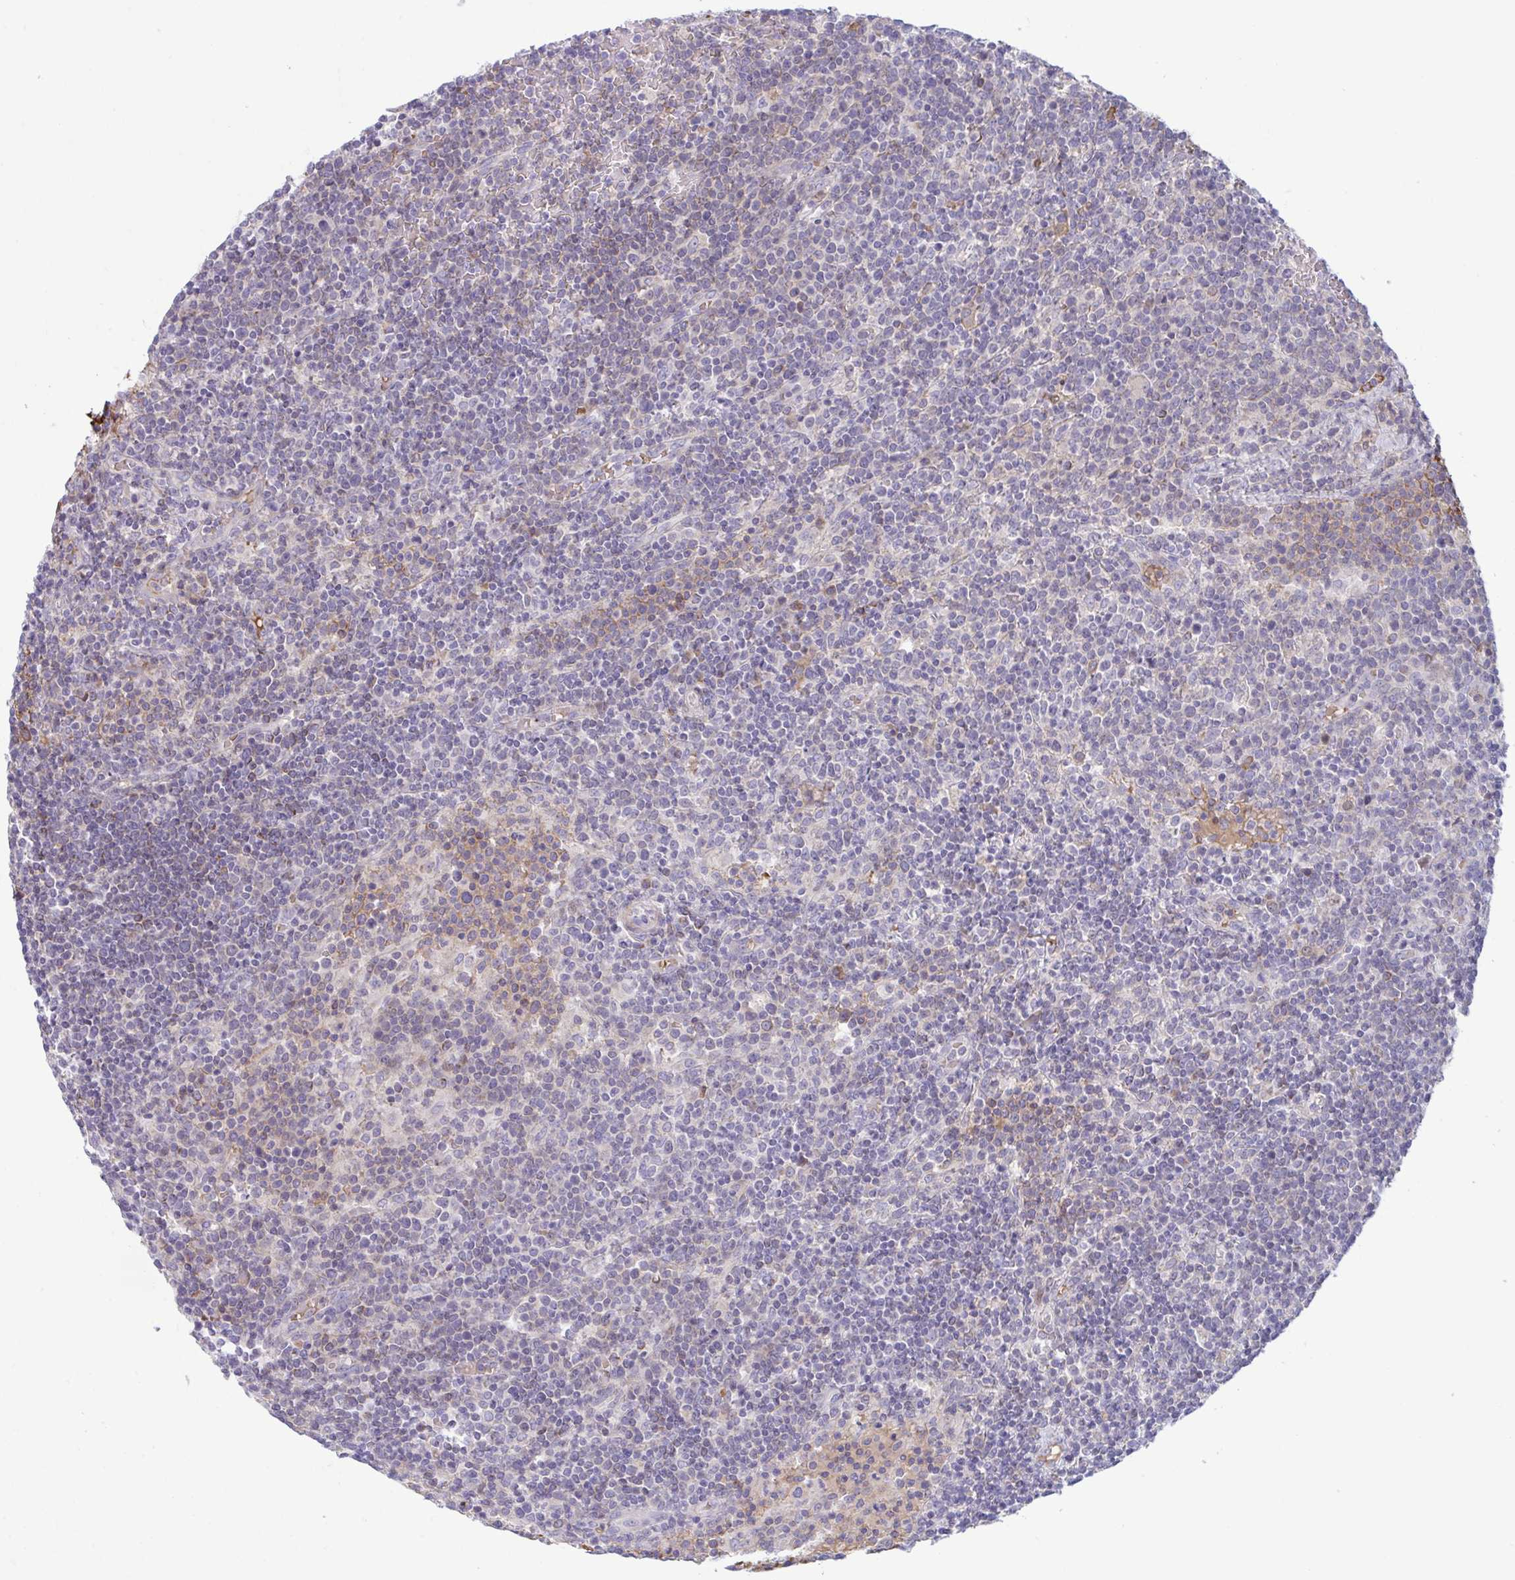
{"staining": {"intensity": "negative", "quantity": "none", "location": "none"}, "tissue": "lymphoma", "cell_type": "Tumor cells", "image_type": "cancer", "snomed": [{"axis": "morphology", "description": "Malignant lymphoma, non-Hodgkin's type, High grade"}, {"axis": "topography", "description": "Lymph node"}], "caption": "Tumor cells show no significant protein positivity in malignant lymphoma, non-Hodgkin's type (high-grade).", "gene": "VWC2", "patient": {"sex": "male", "age": 61}}